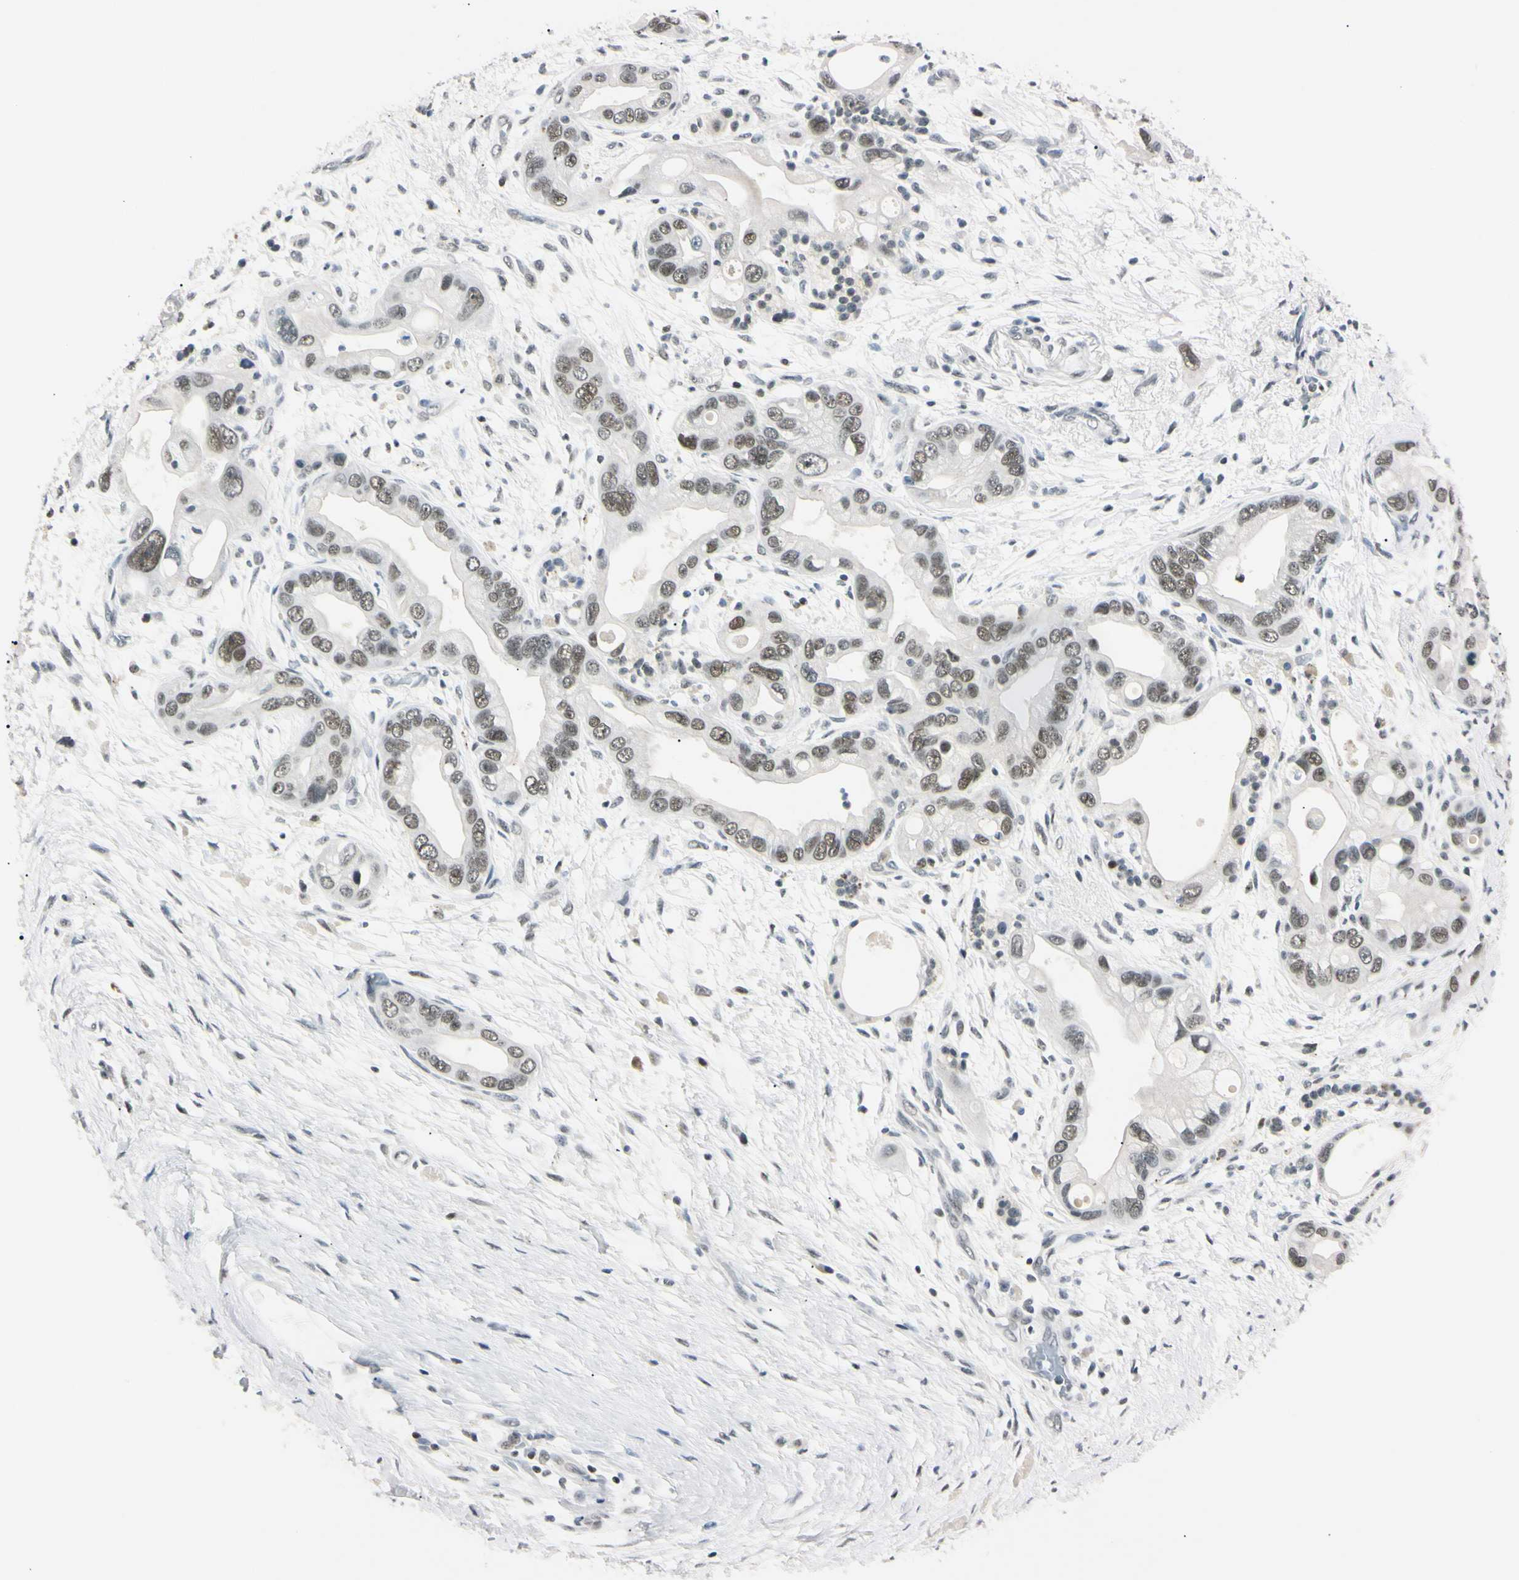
{"staining": {"intensity": "moderate", "quantity": "25%-75%", "location": "nuclear"}, "tissue": "pancreatic cancer", "cell_type": "Tumor cells", "image_type": "cancer", "snomed": [{"axis": "morphology", "description": "Adenocarcinoma, NOS"}, {"axis": "topography", "description": "Pancreas"}], "caption": "Protein staining shows moderate nuclear expression in approximately 25%-75% of tumor cells in pancreatic cancer.", "gene": "C1orf174", "patient": {"sex": "female", "age": 77}}